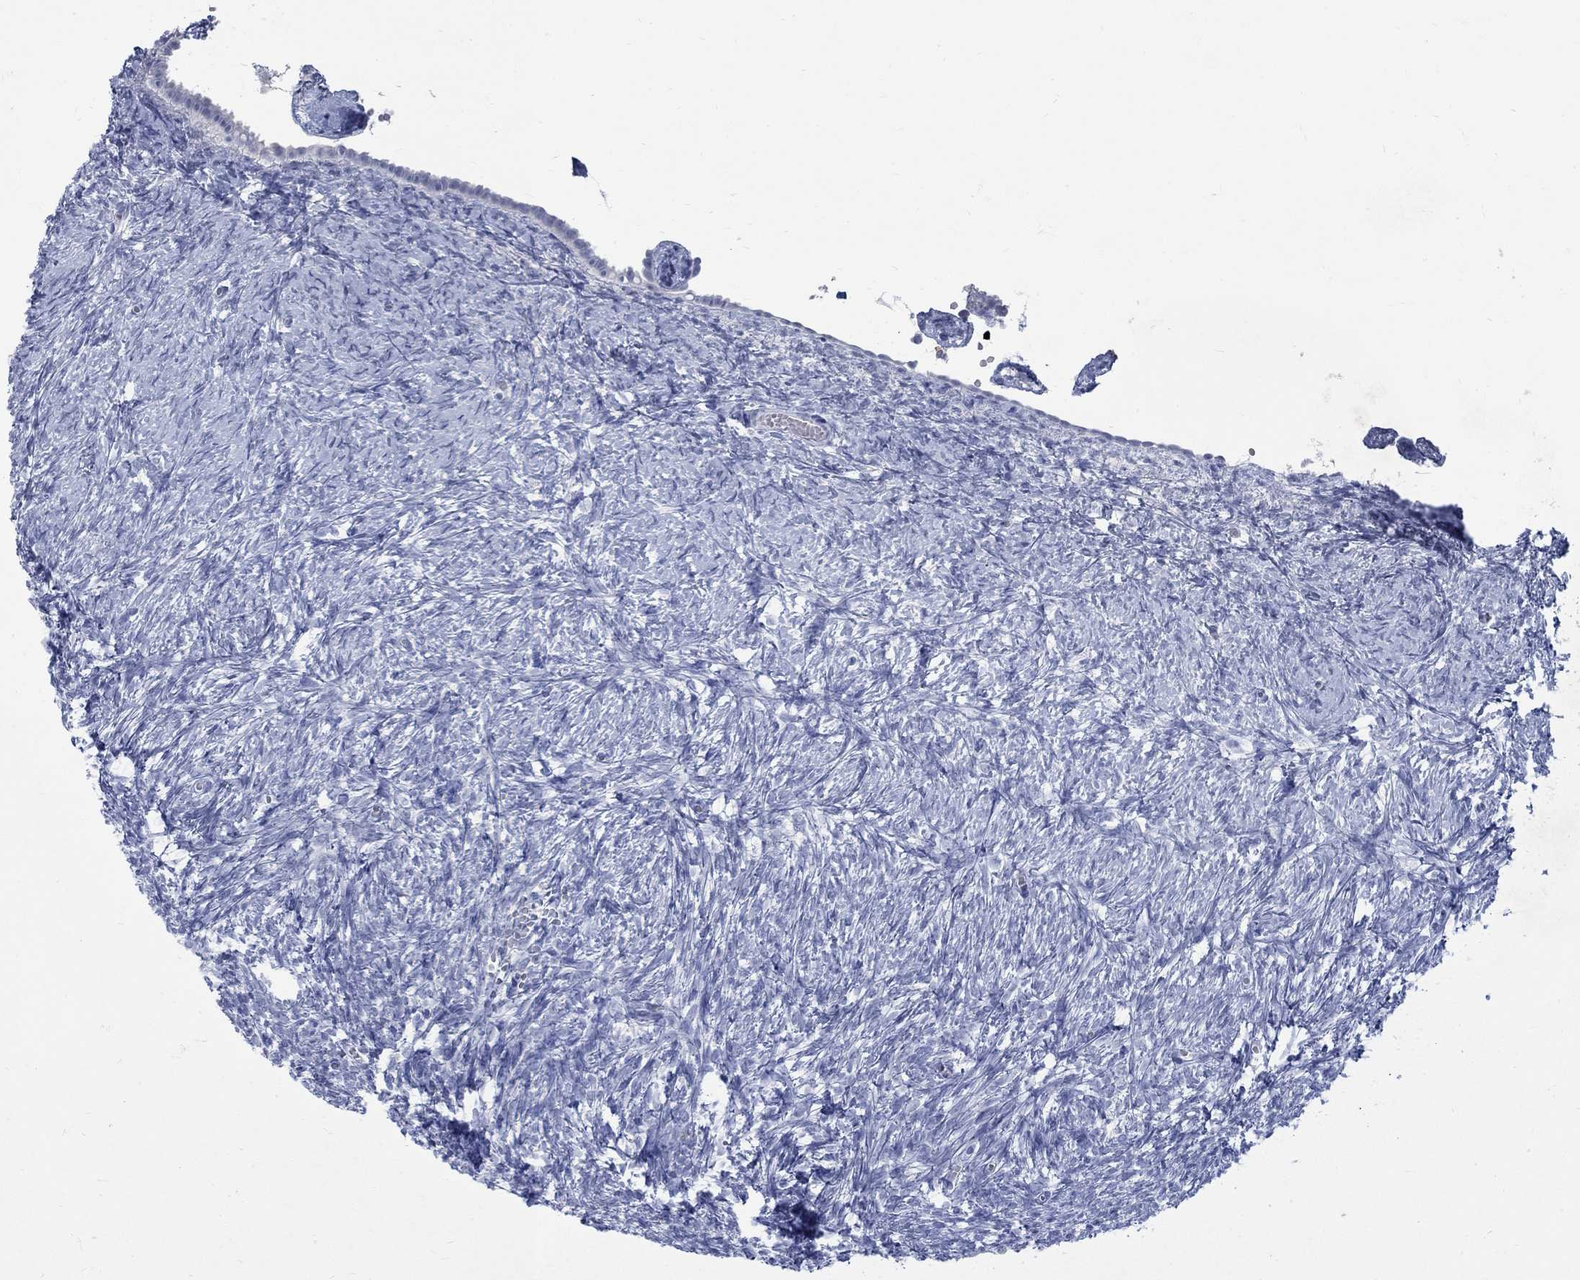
{"staining": {"intensity": "negative", "quantity": "none", "location": "none"}, "tissue": "ovary", "cell_type": "Ovarian stroma cells", "image_type": "normal", "snomed": [{"axis": "morphology", "description": "Normal tissue, NOS"}, {"axis": "topography", "description": "Ovary"}], "caption": "Histopathology image shows no significant protein expression in ovarian stroma cells of unremarkable ovary. The staining is performed using DAB (3,3'-diaminobenzidine) brown chromogen with nuclei counter-stained in using hematoxylin.", "gene": "RFTN2", "patient": {"sex": "female", "age": 43}}